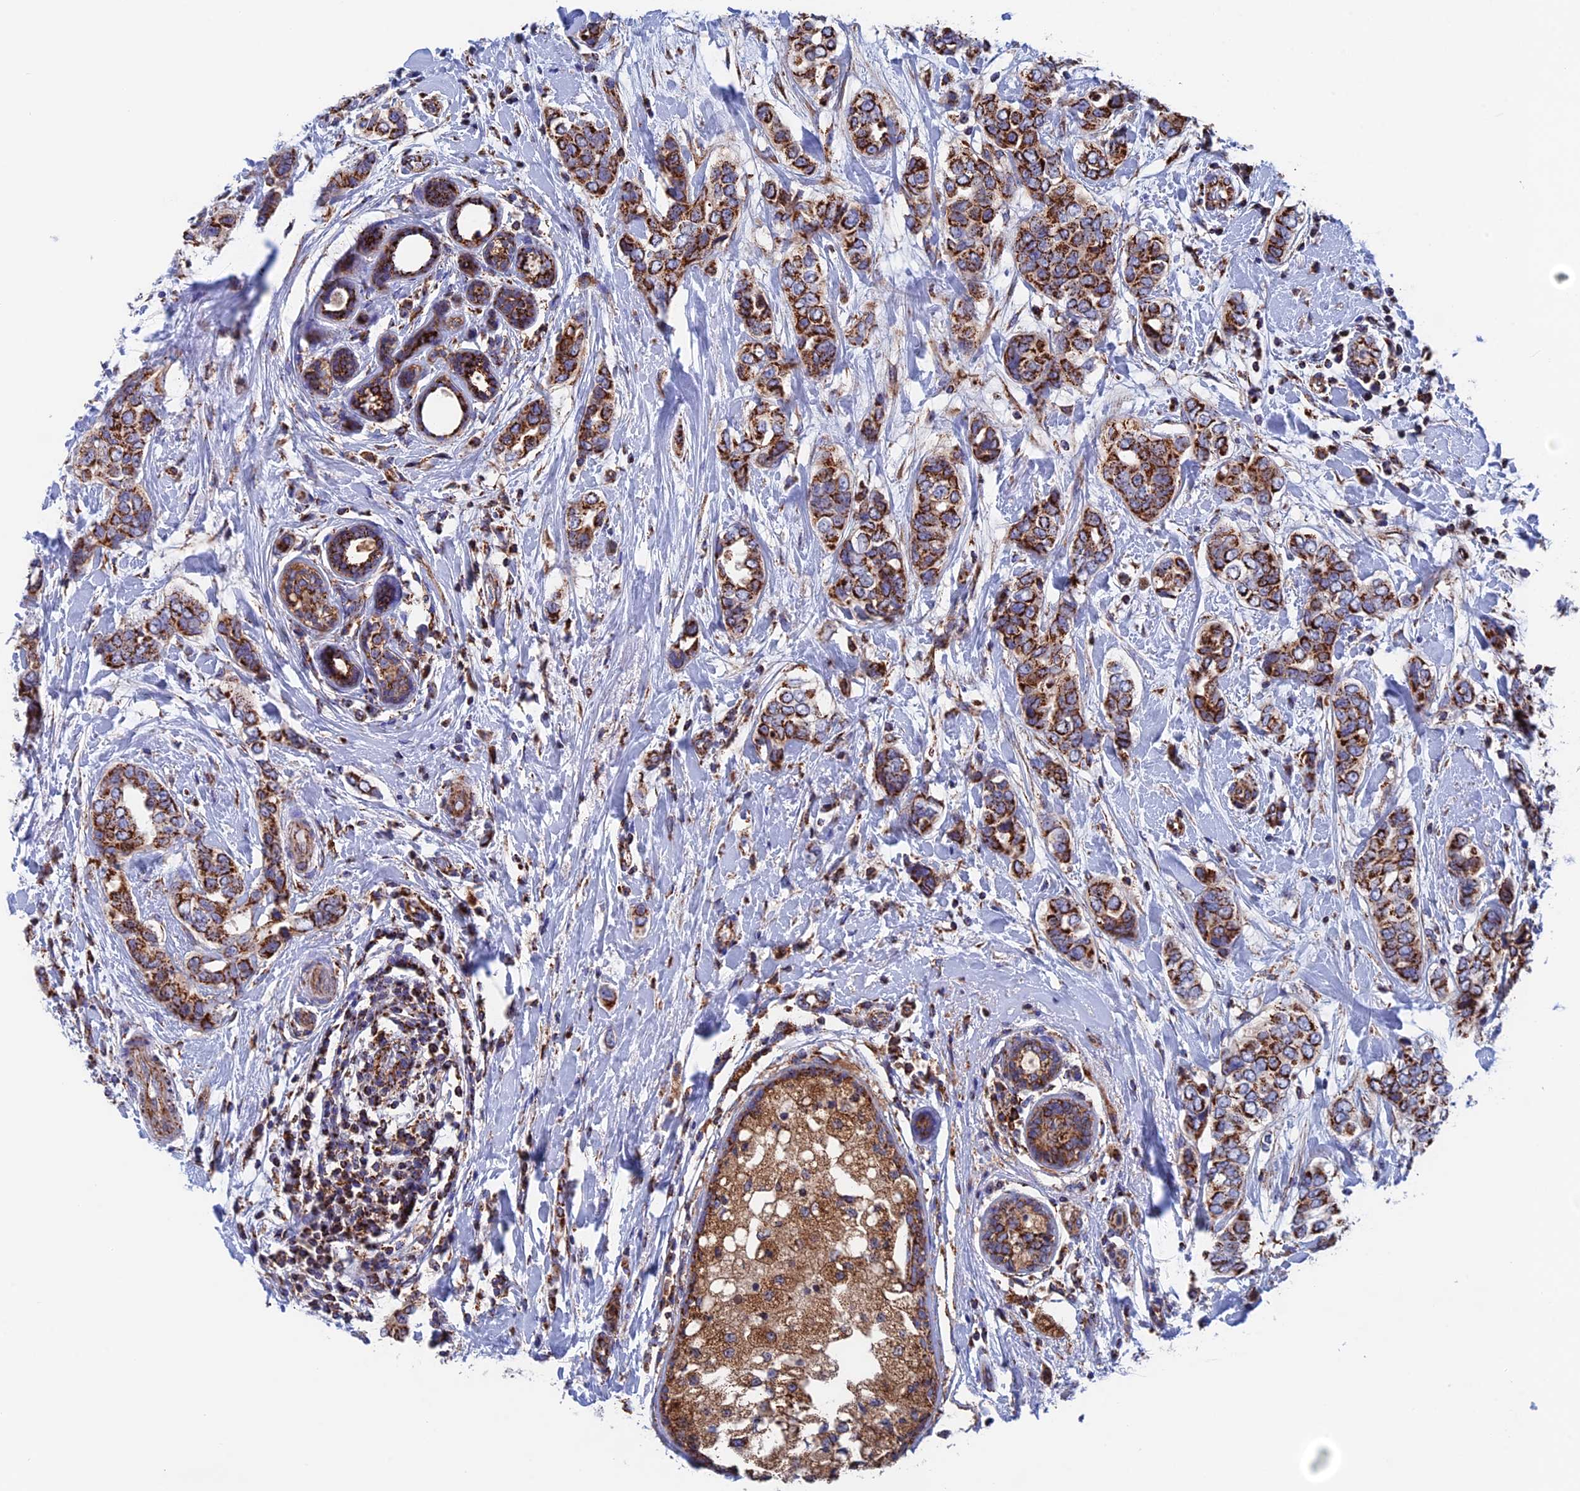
{"staining": {"intensity": "strong", "quantity": ">75%", "location": "cytoplasmic/membranous"}, "tissue": "breast cancer", "cell_type": "Tumor cells", "image_type": "cancer", "snomed": [{"axis": "morphology", "description": "Lobular carcinoma"}, {"axis": "topography", "description": "Breast"}], "caption": "Lobular carcinoma (breast) stained with DAB immunohistochemistry displays high levels of strong cytoplasmic/membranous positivity in about >75% of tumor cells. (DAB (3,3'-diaminobenzidine) = brown stain, brightfield microscopy at high magnification).", "gene": "WDR83", "patient": {"sex": "female", "age": 51}}